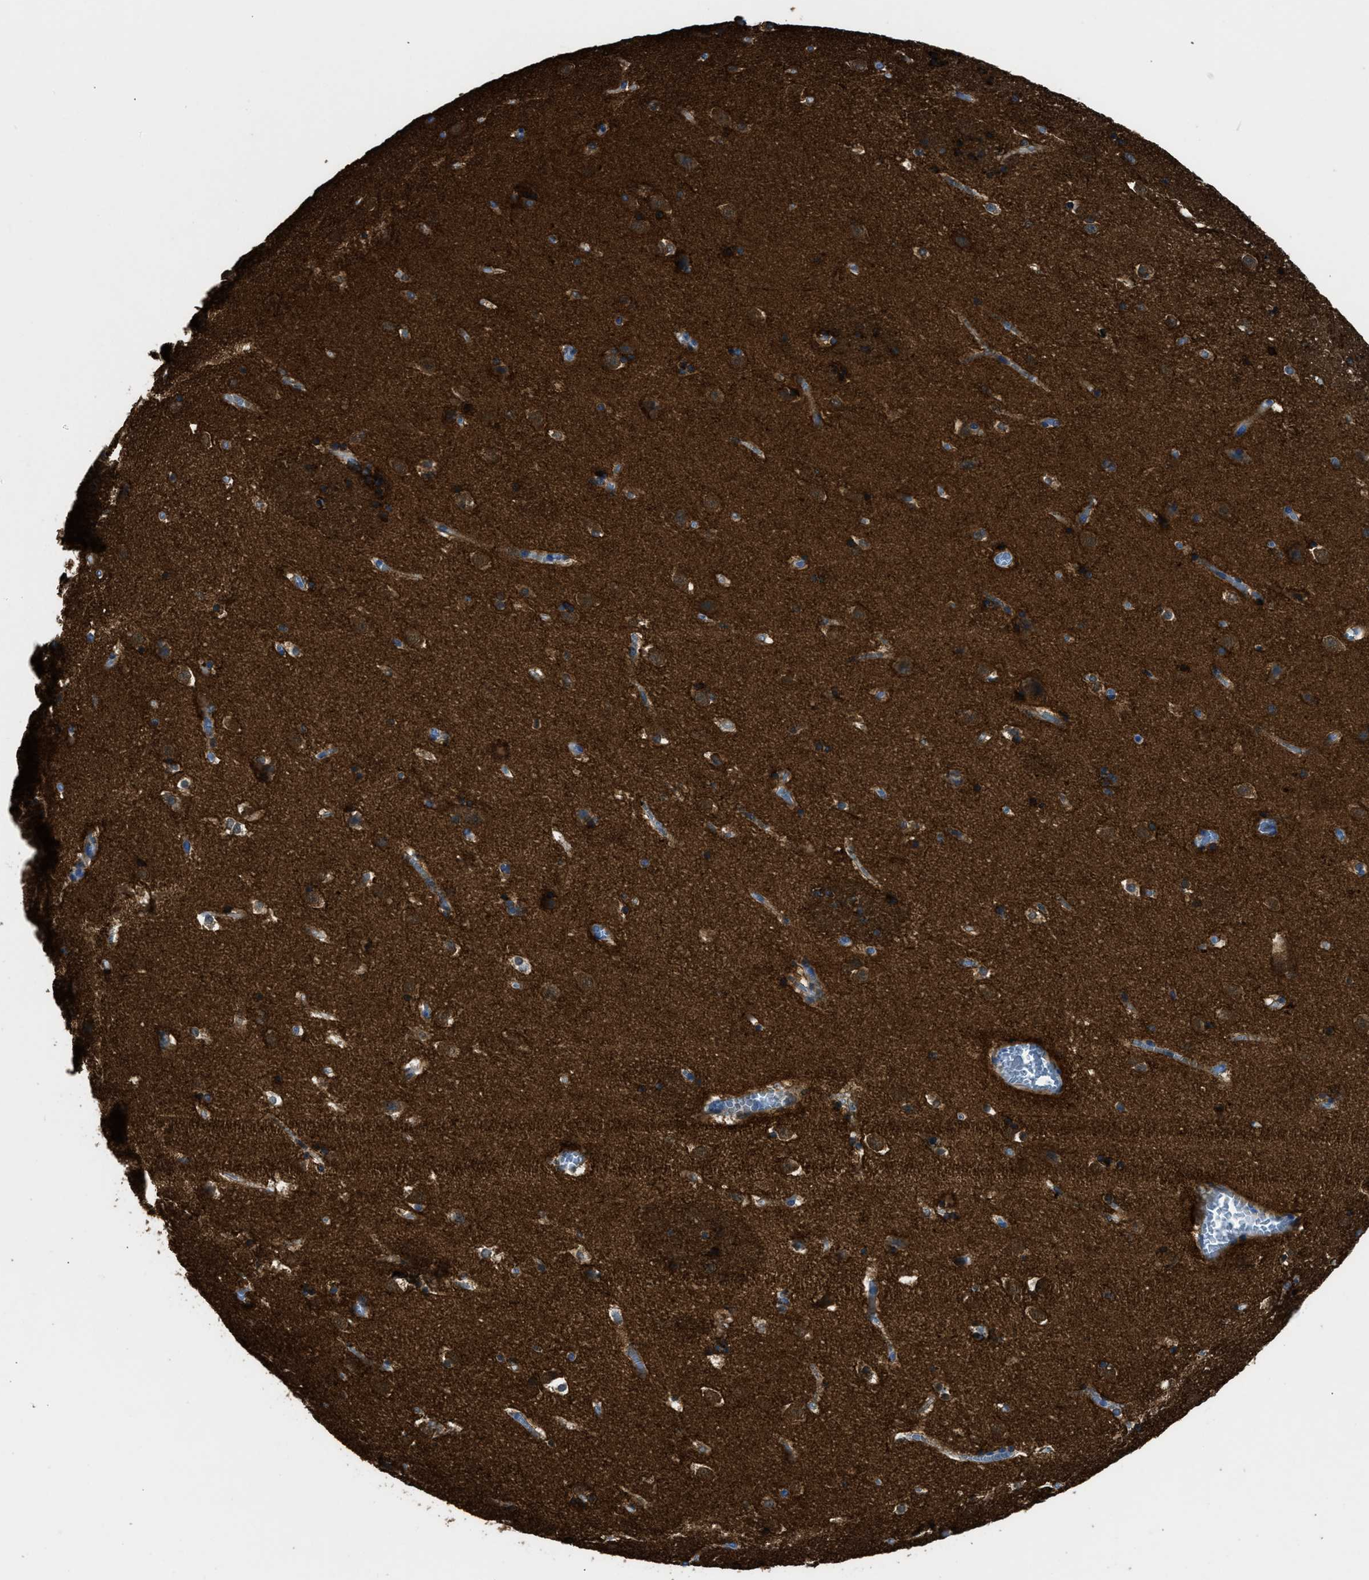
{"staining": {"intensity": "strong", "quantity": ">75%", "location": "cytoplasmic/membranous"}, "tissue": "caudate", "cell_type": "Glial cells", "image_type": "normal", "snomed": [{"axis": "morphology", "description": "Normal tissue, NOS"}, {"axis": "topography", "description": "Lateral ventricle wall"}], "caption": "A high amount of strong cytoplasmic/membranous expression is appreciated in approximately >75% of glial cells in unremarkable caudate.", "gene": "ZSWIM5", "patient": {"sex": "male", "age": 45}}